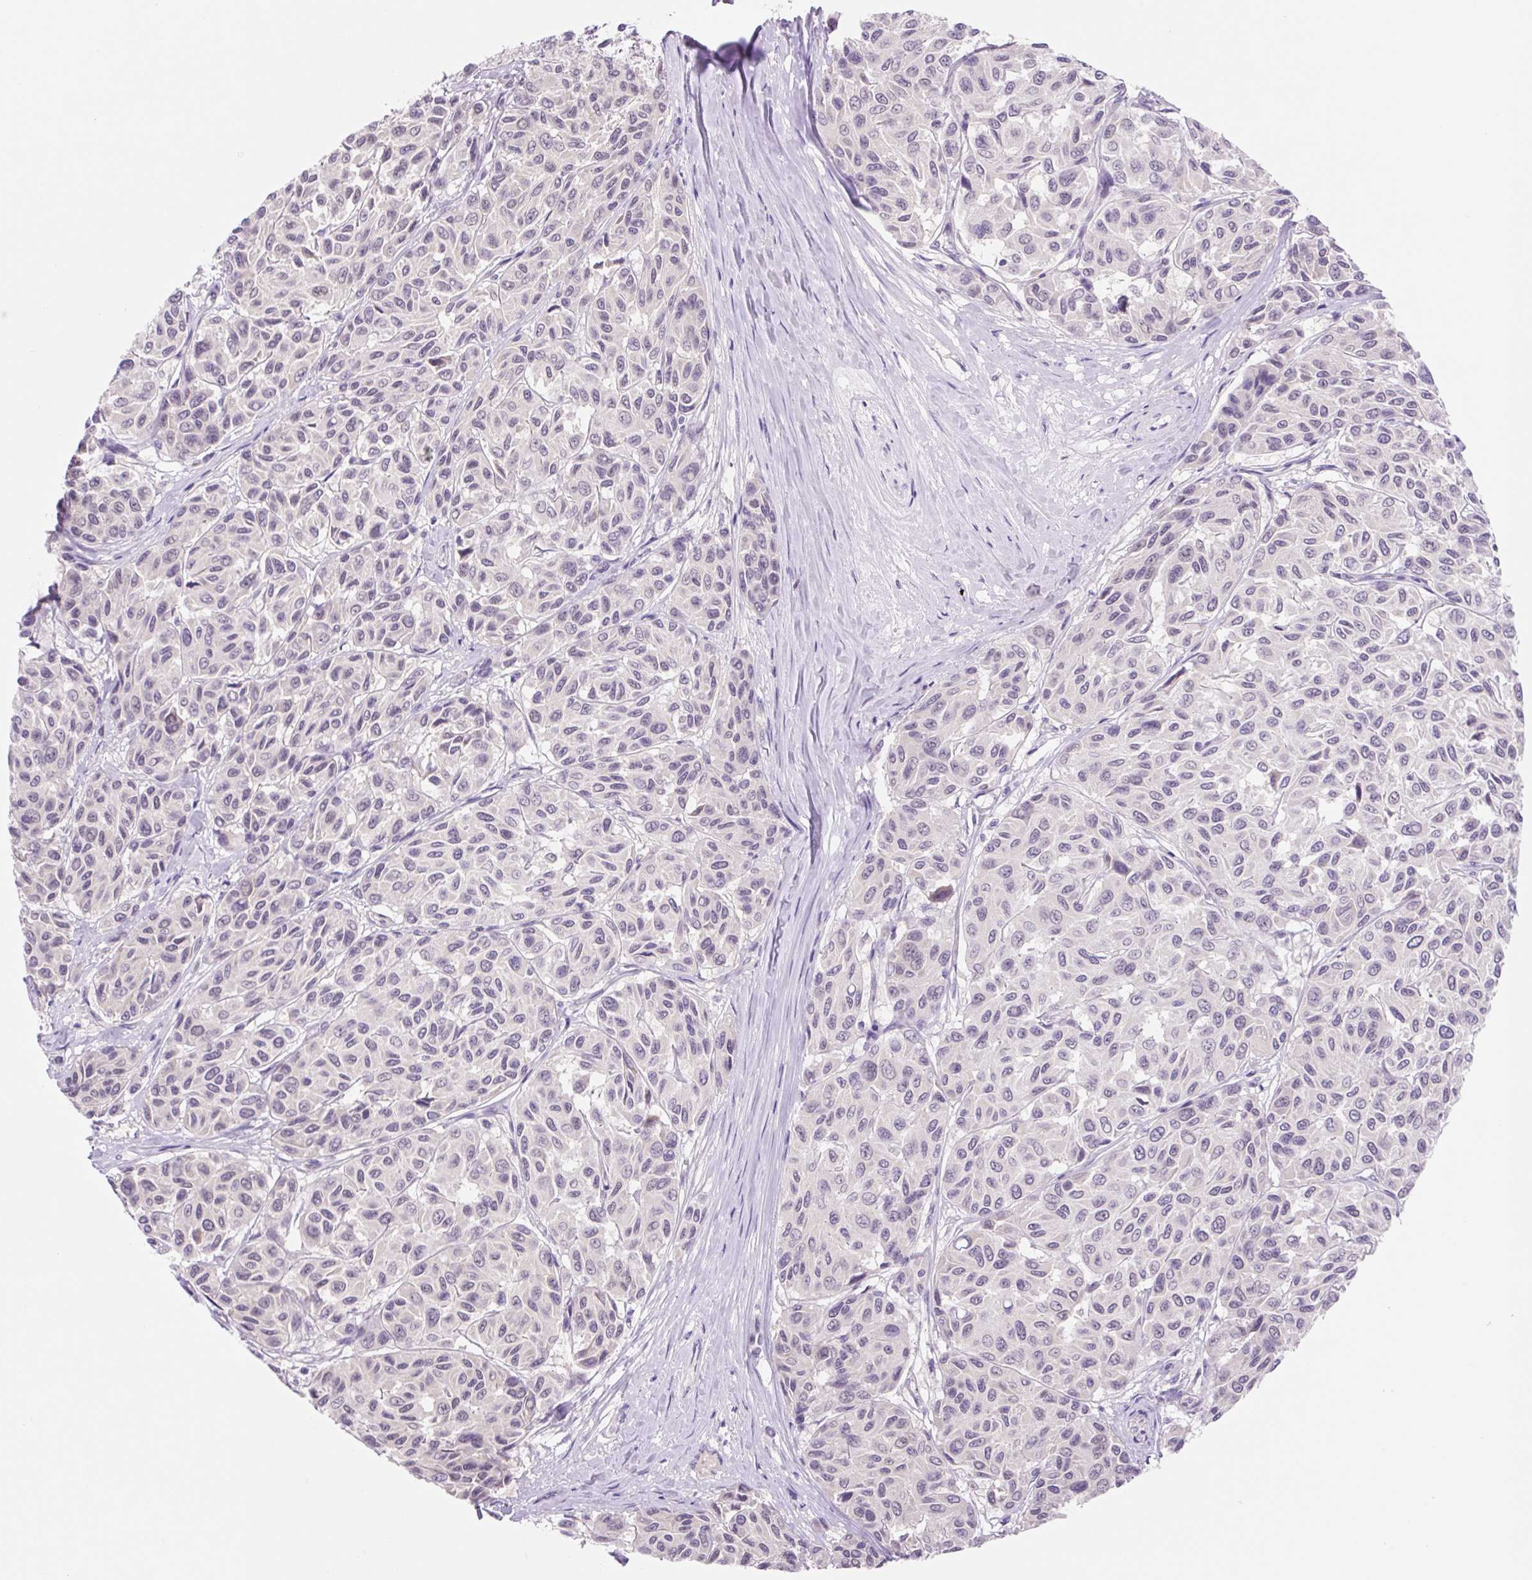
{"staining": {"intensity": "negative", "quantity": "none", "location": "none"}, "tissue": "melanoma", "cell_type": "Tumor cells", "image_type": "cancer", "snomed": [{"axis": "morphology", "description": "Malignant melanoma, NOS"}, {"axis": "topography", "description": "Skin"}], "caption": "Tumor cells show no significant protein positivity in malignant melanoma.", "gene": "CELF6", "patient": {"sex": "female", "age": 66}}